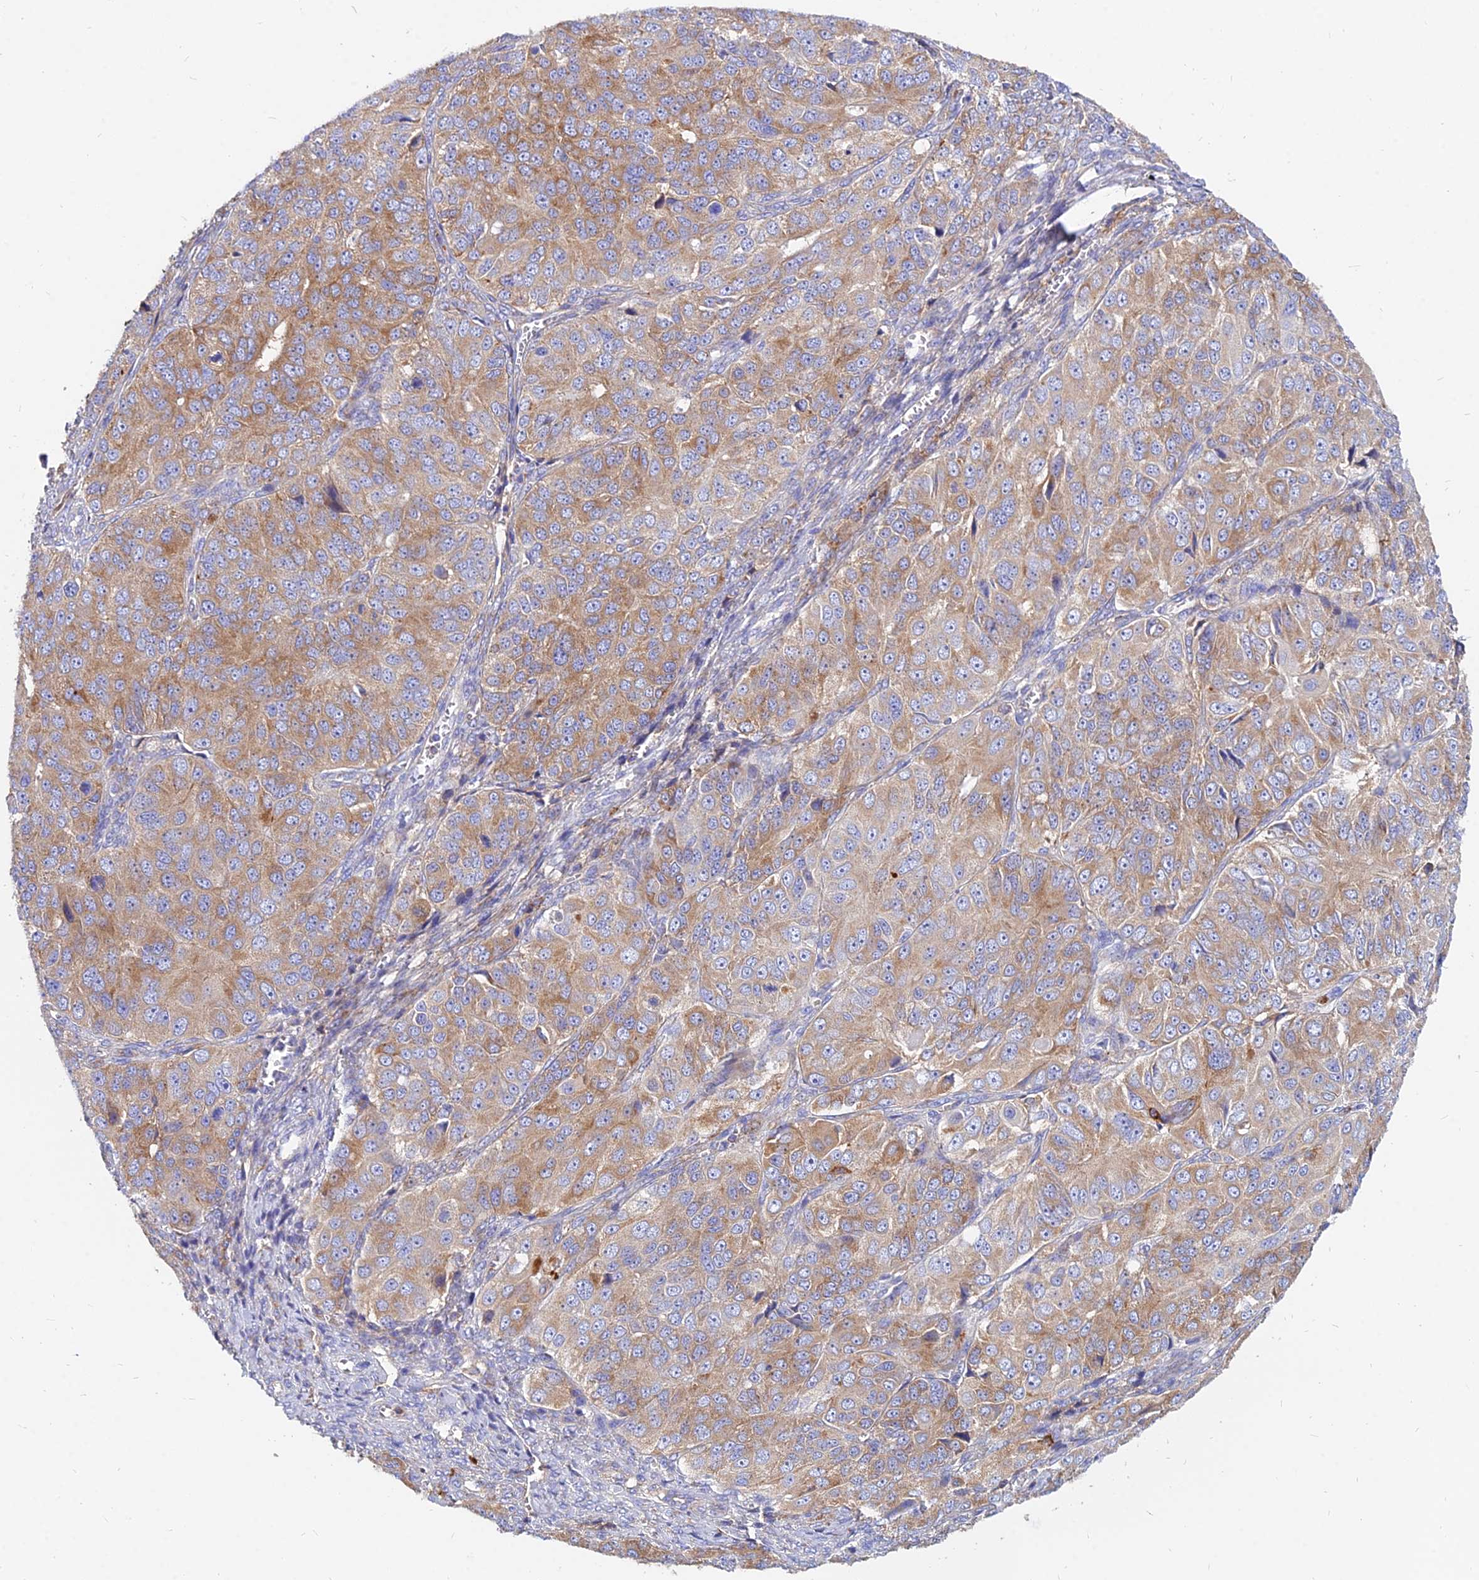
{"staining": {"intensity": "moderate", "quantity": ">75%", "location": "cytoplasmic/membranous"}, "tissue": "ovarian cancer", "cell_type": "Tumor cells", "image_type": "cancer", "snomed": [{"axis": "morphology", "description": "Carcinoma, endometroid"}, {"axis": "topography", "description": "Ovary"}], "caption": "An IHC micrograph of tumor tissue is shown. Protein staining in brown labels moderate cytoplasmic/membranous positivity in endometroid carcinoma (ovarian) within tumor cells.", "gene": "AGTRAP", "patient": {"sex": "female", "age": 51}}